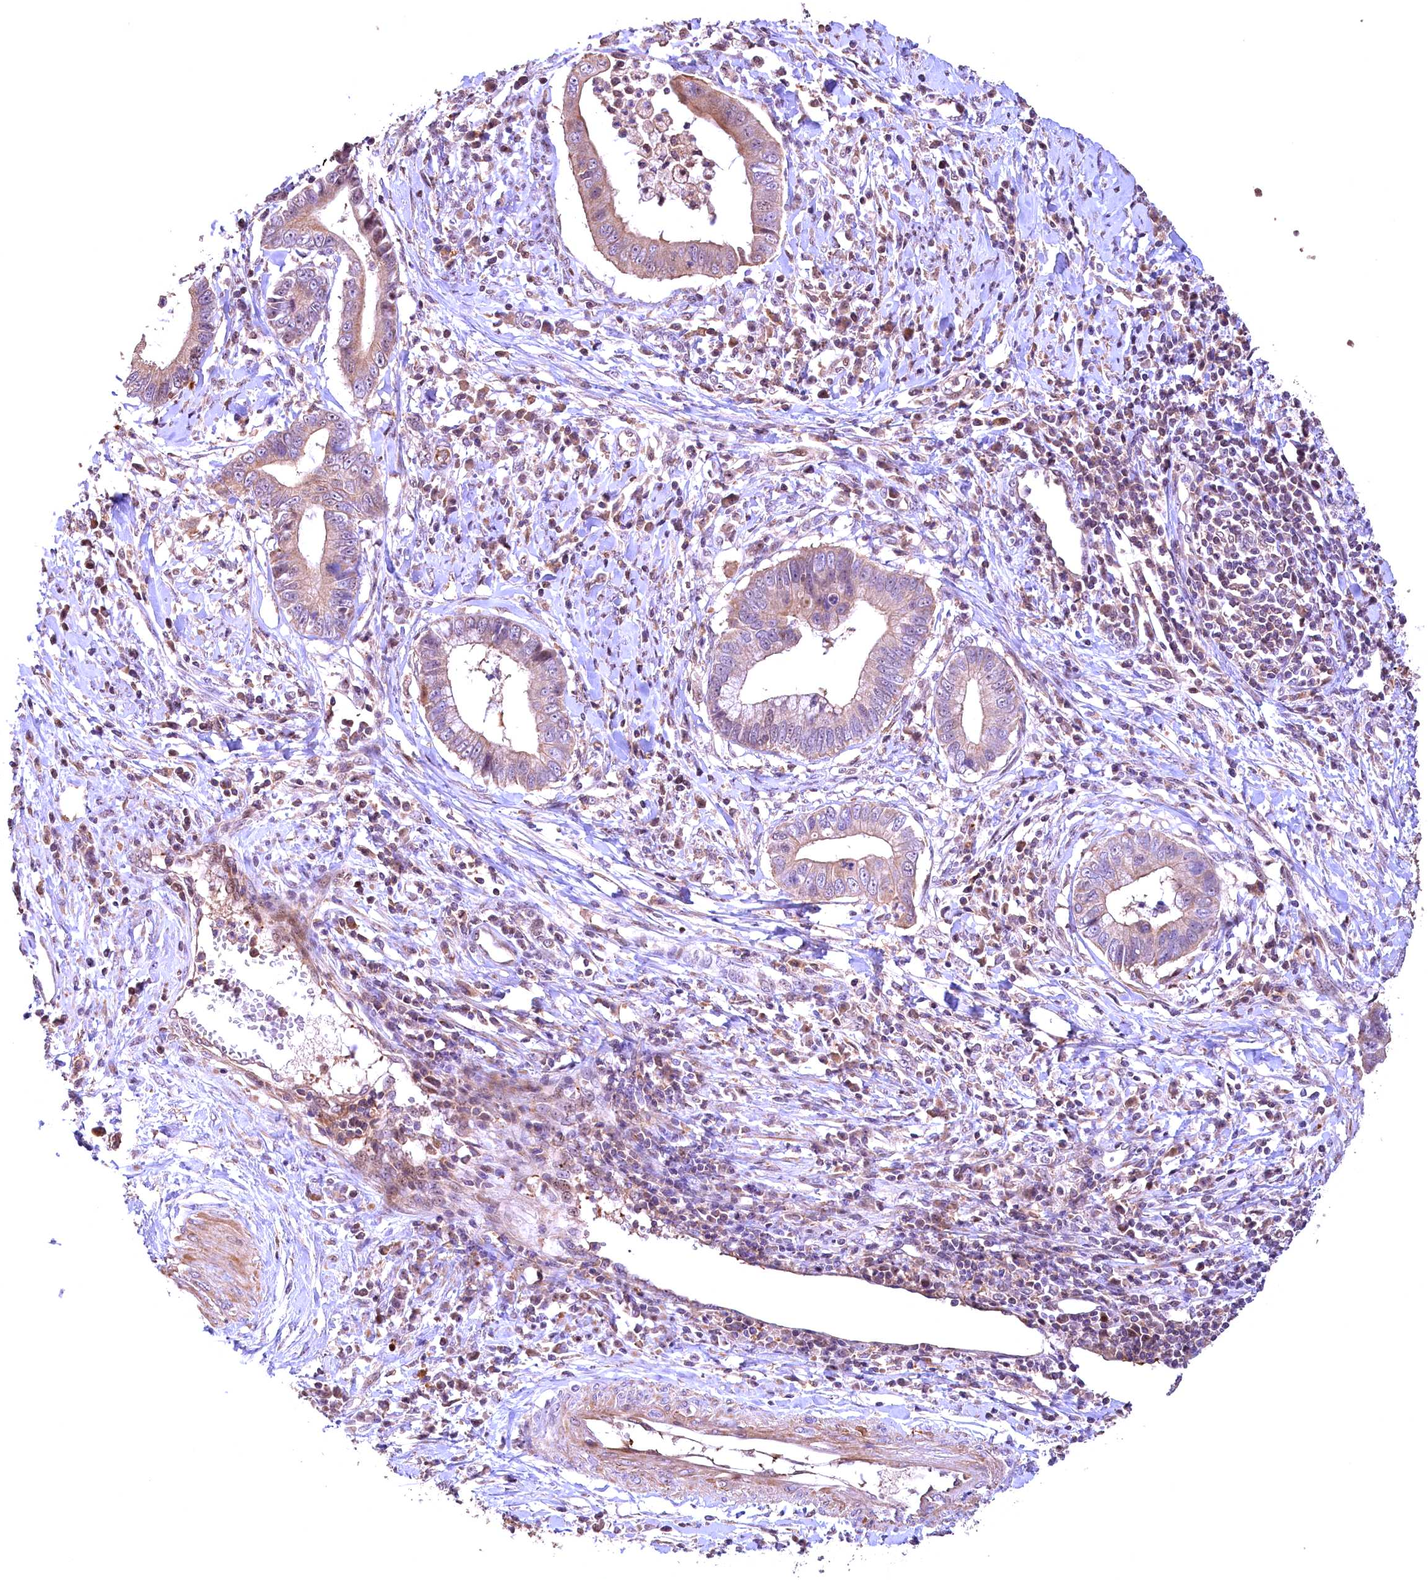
{"staining": {"intensity": "weak", "quantity": "25%-75%", "location": "cytoplasmic/membranous"}, "tissue": "cervical cancer", "cell_type": "Tumor cells", "image_type": "cancer", "snomed": [{"axis": "morphology", "description": "Adenocarcinoma, NOS"}, {"axis": "topography", "description": "Cervix"}], "caption": "About 25%-75% of tumor cells in cervical cancer display weak cytoplasmic/membranous protein expression as visualized by brown immunohistochemical staining.", "gene": "FUZ", "patient": {"sex": "female", "age": 44}}